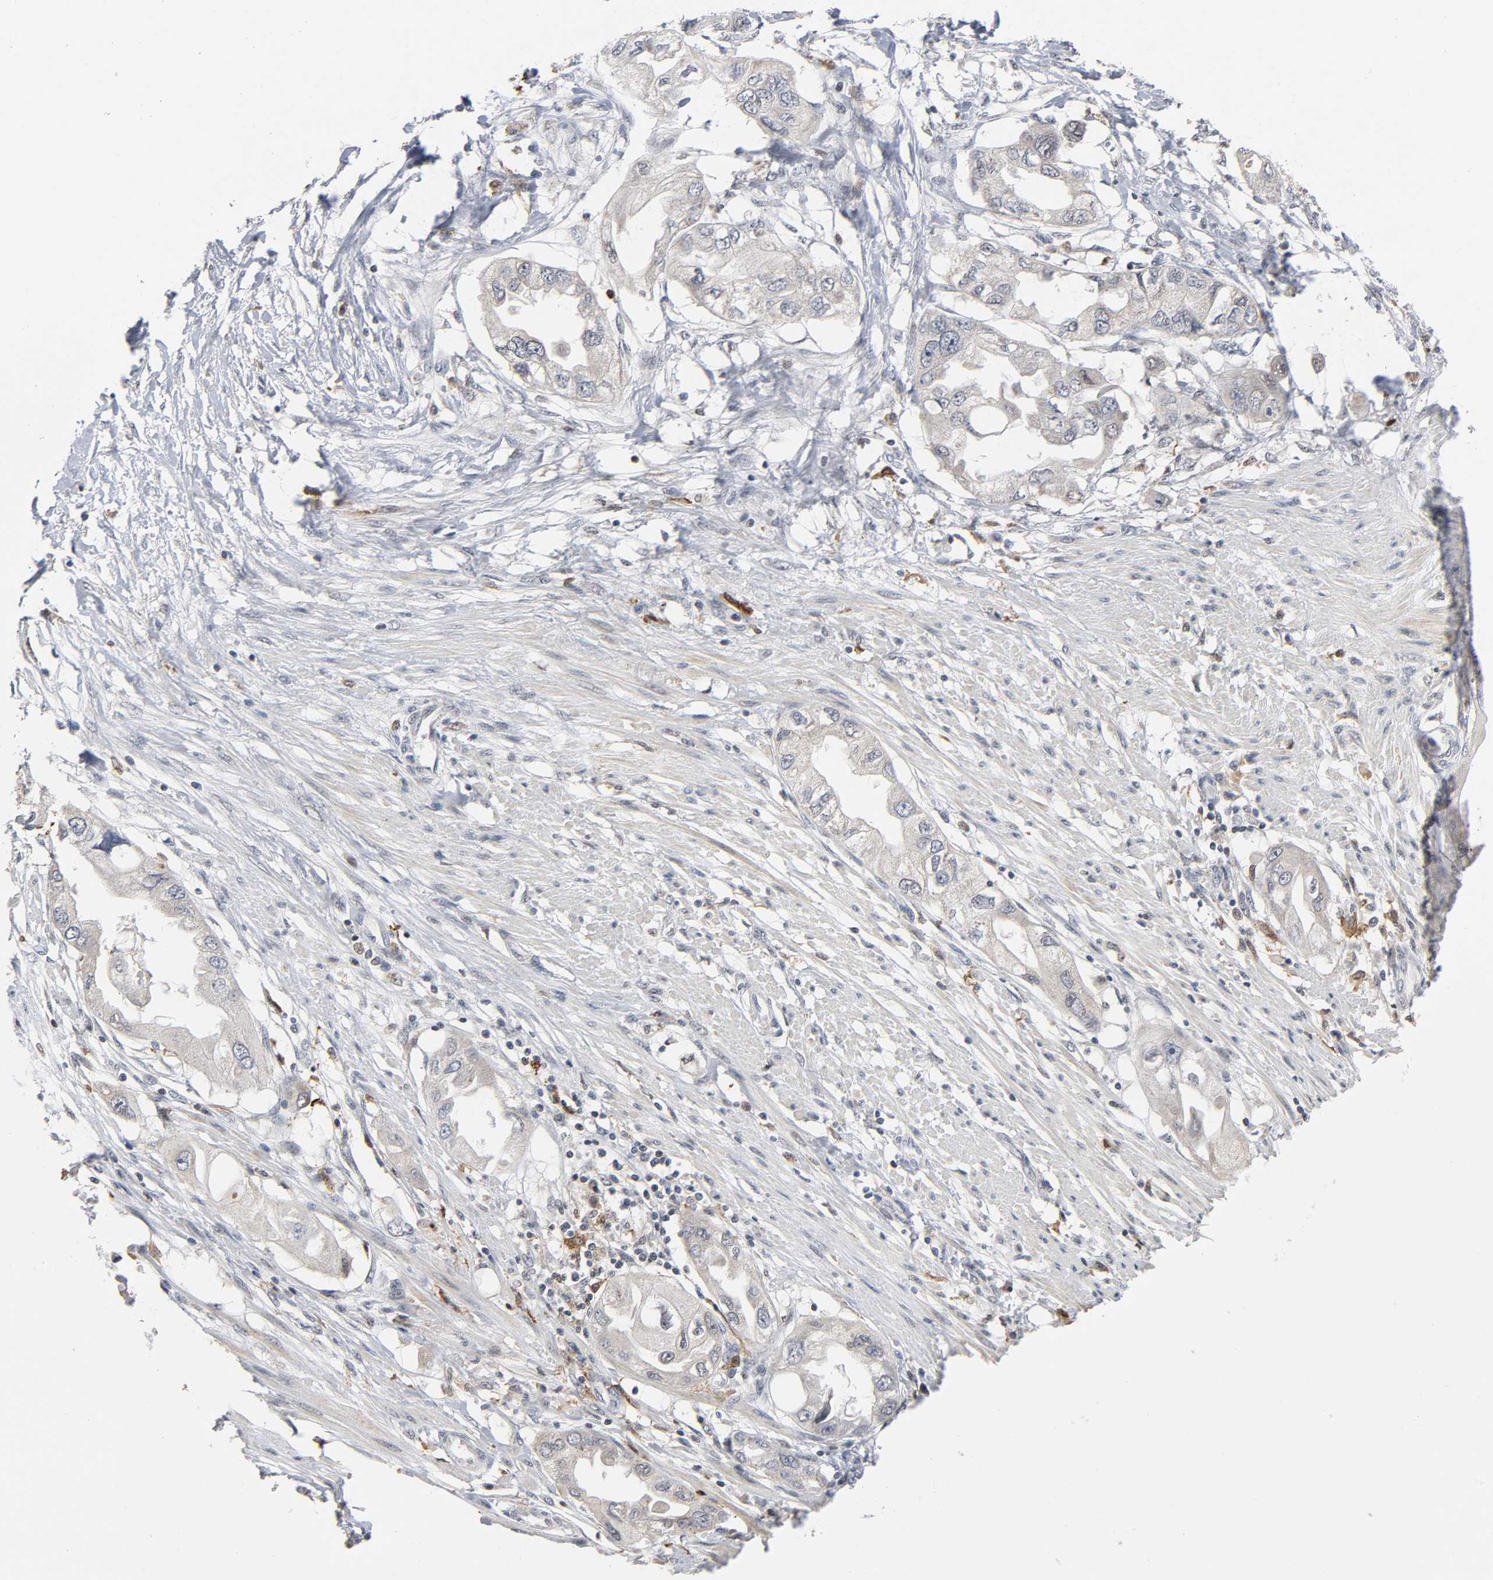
{"staining": {"intensity": "negative", "quantity": "none", "location": "none"}, "tissue": "endometrial cancer", "cell_type": "Tumor cells", "image_type": "cancer", "snomed": [{"axis": "morphology", "description": "Adenocarcinoma, NOS"}, {"axis": "topography", "description": "Endometrium"}], "caption": "A photomicrograph of human endometrial cancer (adenocarcinoma) is negative for staining in tumor cells.", "gene": "KAT2B", "patient": {"sex": "female", "age": 67}}